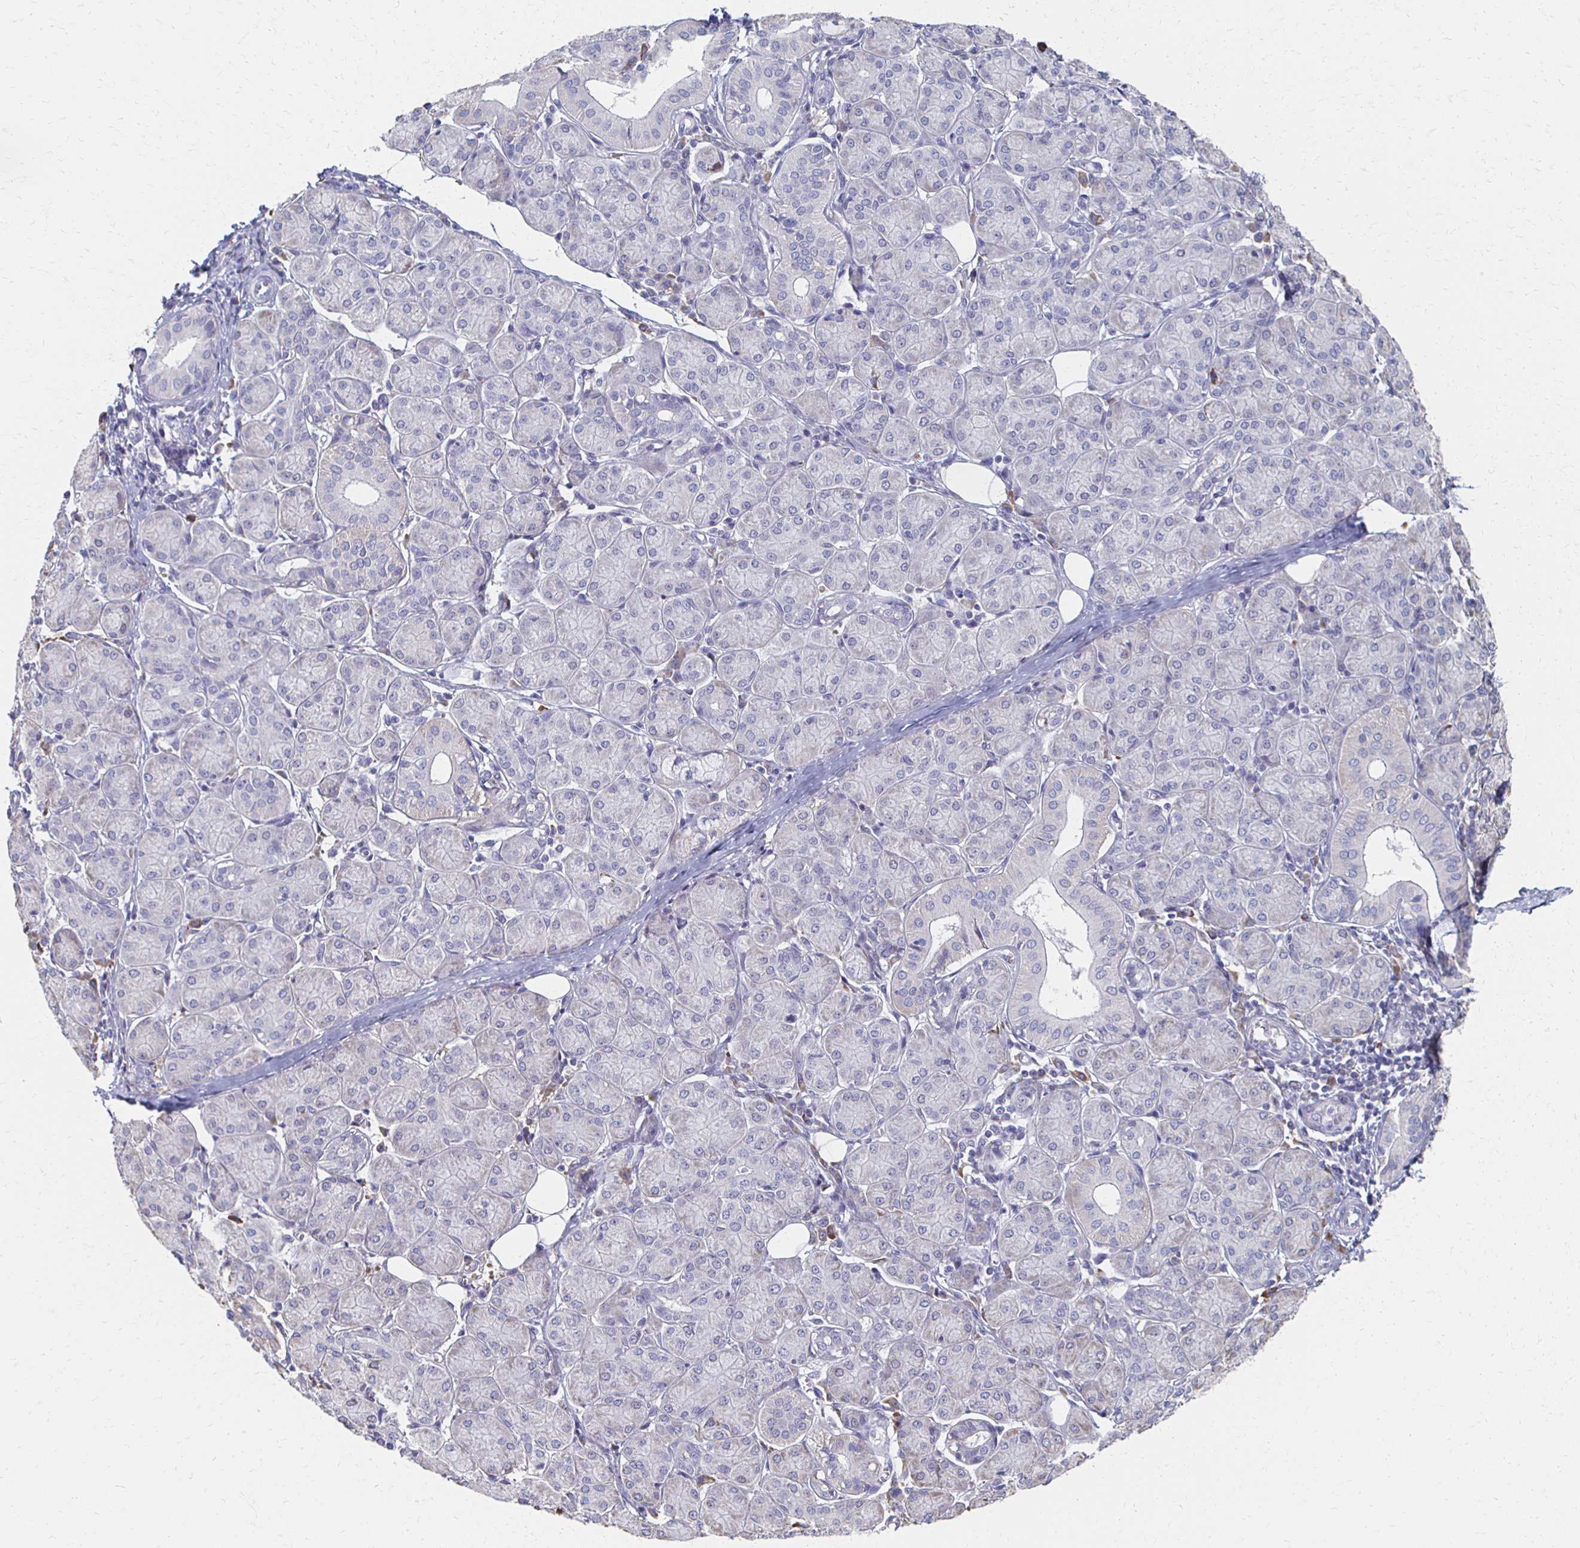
{"staining": {"intensity": "negative", "quantity": "none", "location": "none"}, "tissue": "salivary gland", "cell_type": "Glandular cells", "image_type": "normal", "snomed": [{"axis": "morphology", "description": "Normal tissue, NOS"}, {"axis": "morphology", "description": "Inflammation, NOS"}, {"axis": "topography", "description": "Lymph node"}, {"axis": "topography", "description": "Salivary gland"}], "caption": "Micrograph shows no significant protein expression in glandular cells of unremarkable salivary gland.", "gene": "ATP1A3", "patient": {"sex": "male", "age": 3}}